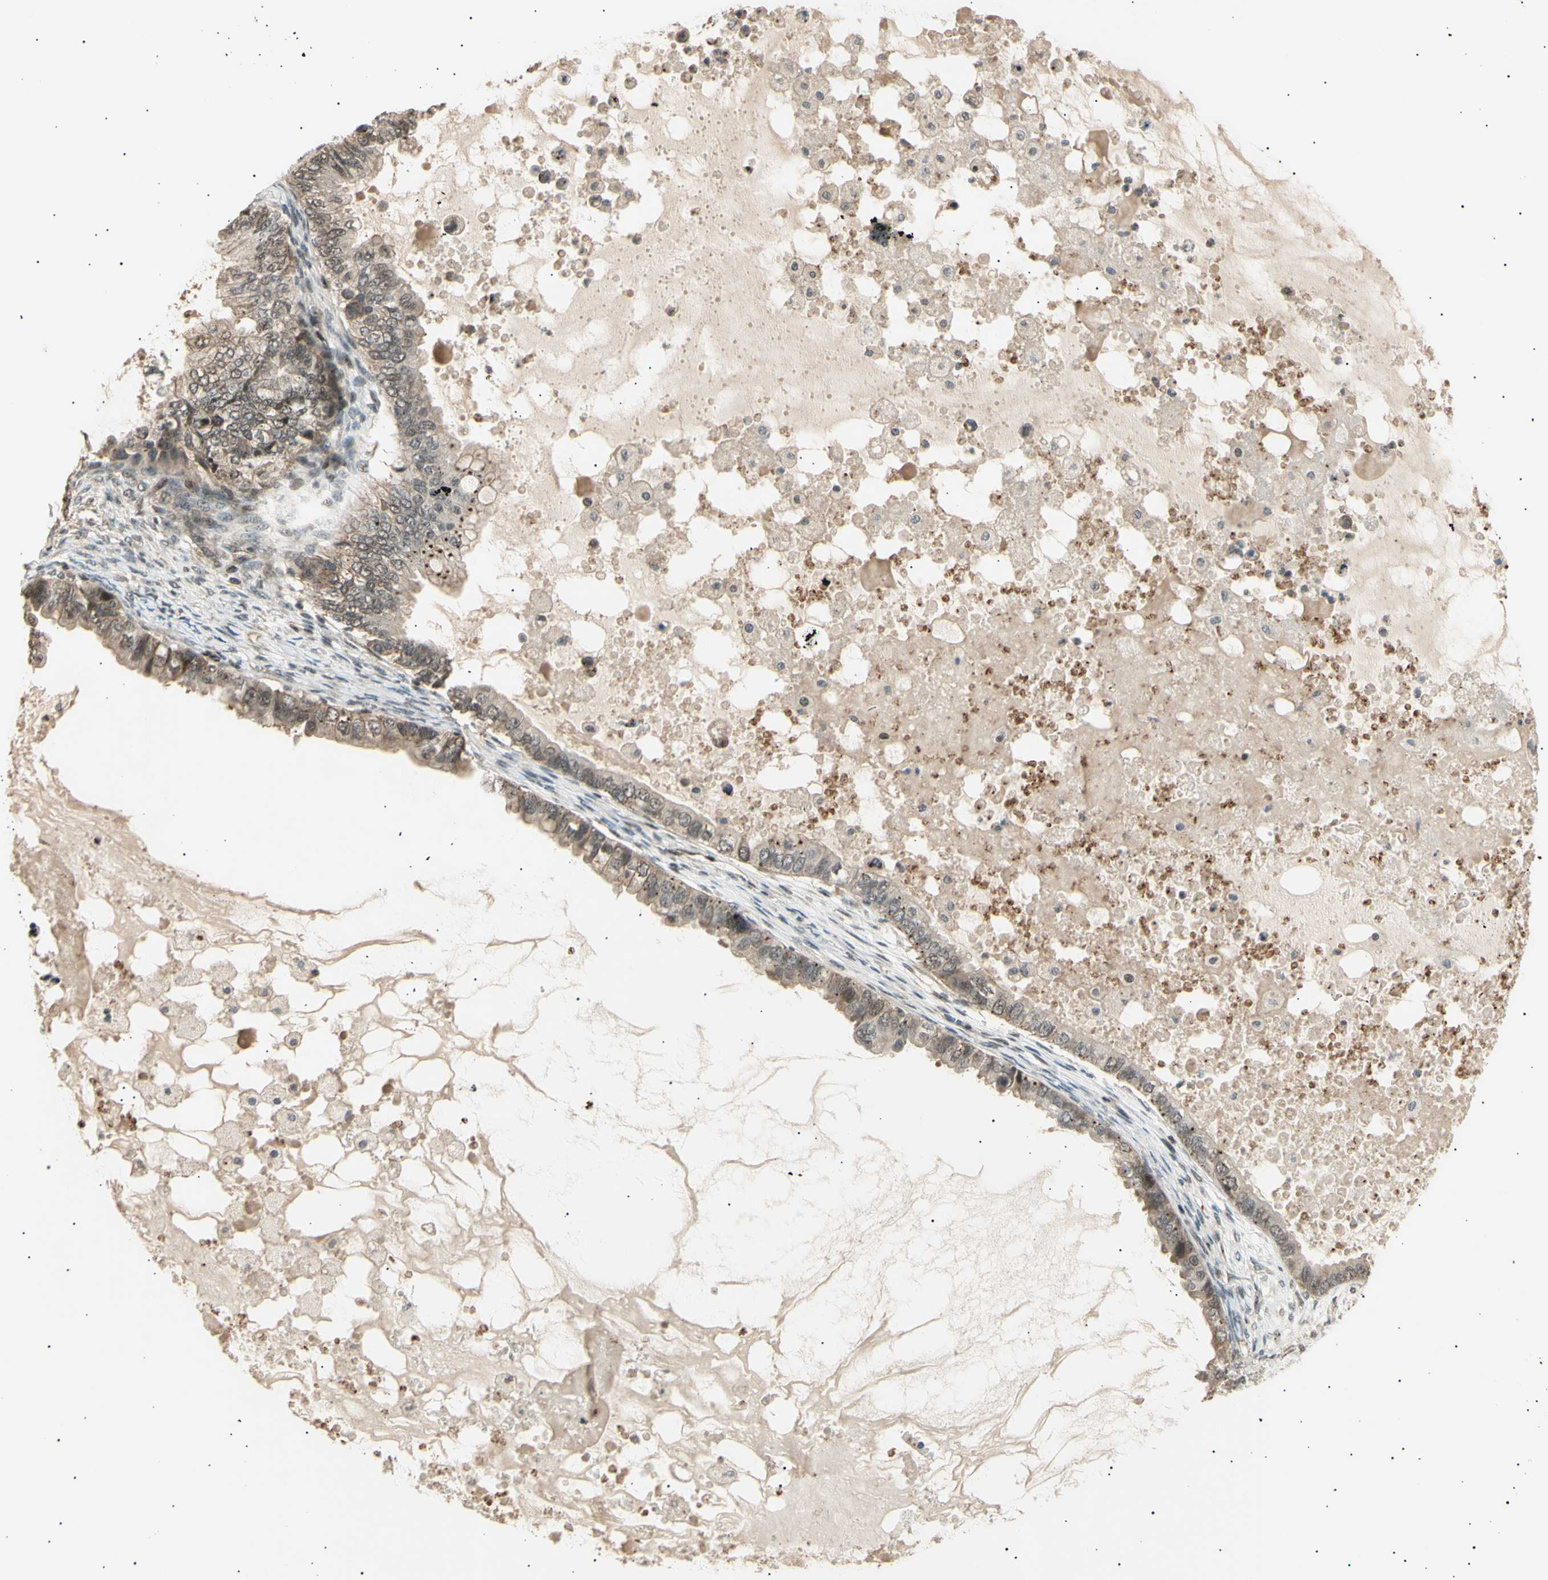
{"staining": {"intensity": "weak", "quantity": "25%-75%", "location": "cytoplasmic/membranous,nuclear"}, "tissue": "ovarian cancer", "cell_type": "Tumor cells", "image_type": "cancer", "snomed": [{"axis": "morphology", "description": "Cystadenocarcinoma, mucinous, NOS"}, {"axis": "topography", "description": "Ovary"}], "caption": "The image shows staining of ovarian cancer, revealing weak cytoplasmic/membranous and nuclear protein staining (brown color) within tumor cells.", "gene": "NUAK2", "patient": {"sex": "female", "age": 80}}